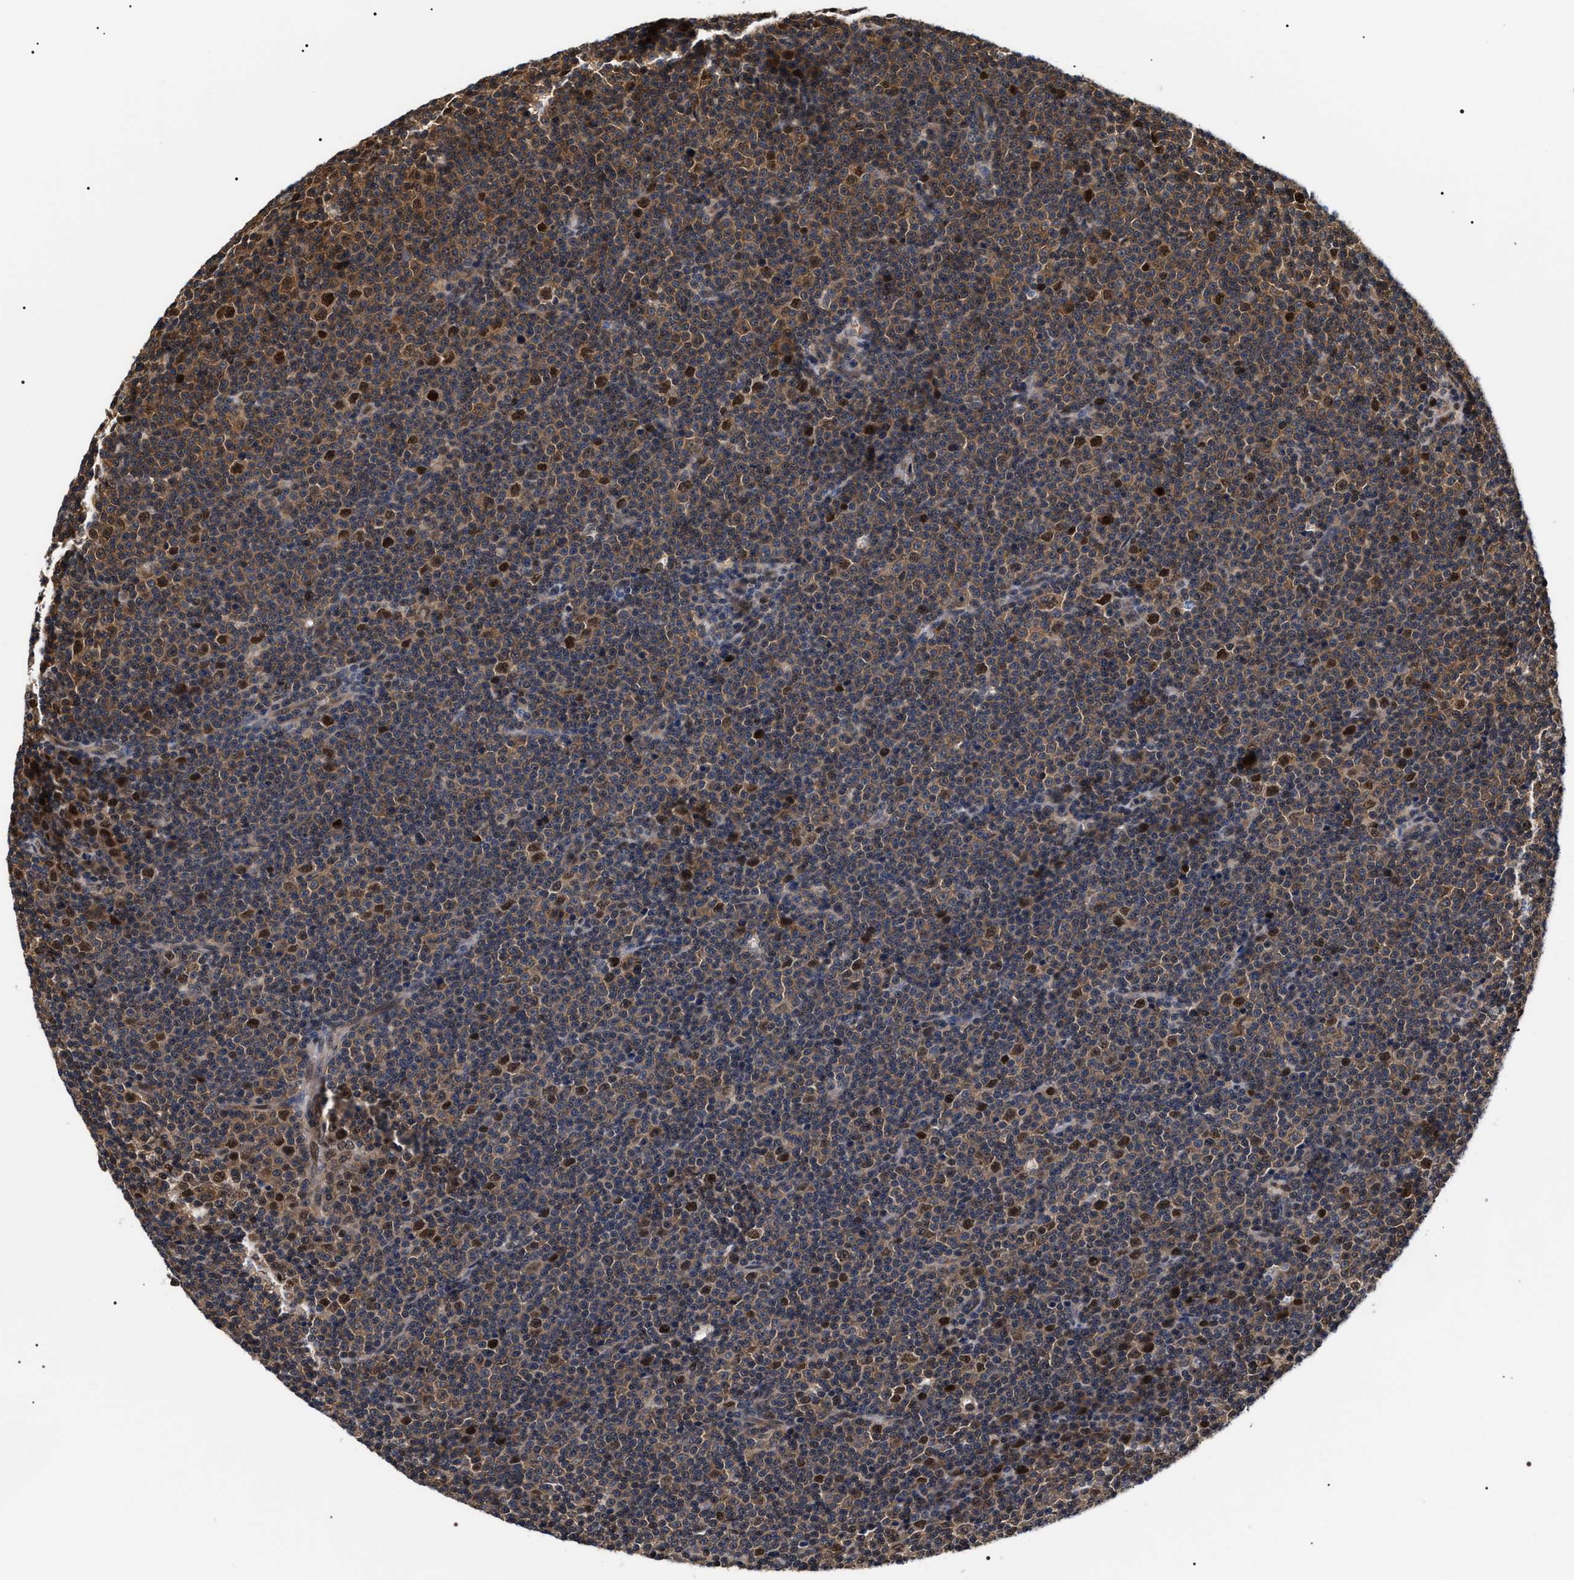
{"staining": {"intensity": "strong", "quantity": "25%-75%", "location": "cytoplasmic/membranous,nuclear"}, "tissue": "lymphoma", "cell_type": "Tumor cells", "image_type": "cancer", "snomed": [{"axis": "morphology", "description": "Malignant lymphoma, non-Hodgkin's type, Low grade"}, {"axis": "topography", "description": "Lymph node"}], "caption": "High-power microscopy captured an immunohistochemistry image of low-grade malignant lymphoma, non-Hodgkin's type, revealing strong cytoplasmic/membranous and nuclear positivity in approximately 25%-75% of tumor cells. The staining was performed using DAB (3,3'-diaminobenzidine), with brown indicating positive protein expression. Nuclei are stained blue with hematoxylin.", "gene": "BAG6", "patient": {"sex": "female", "age": 67}}